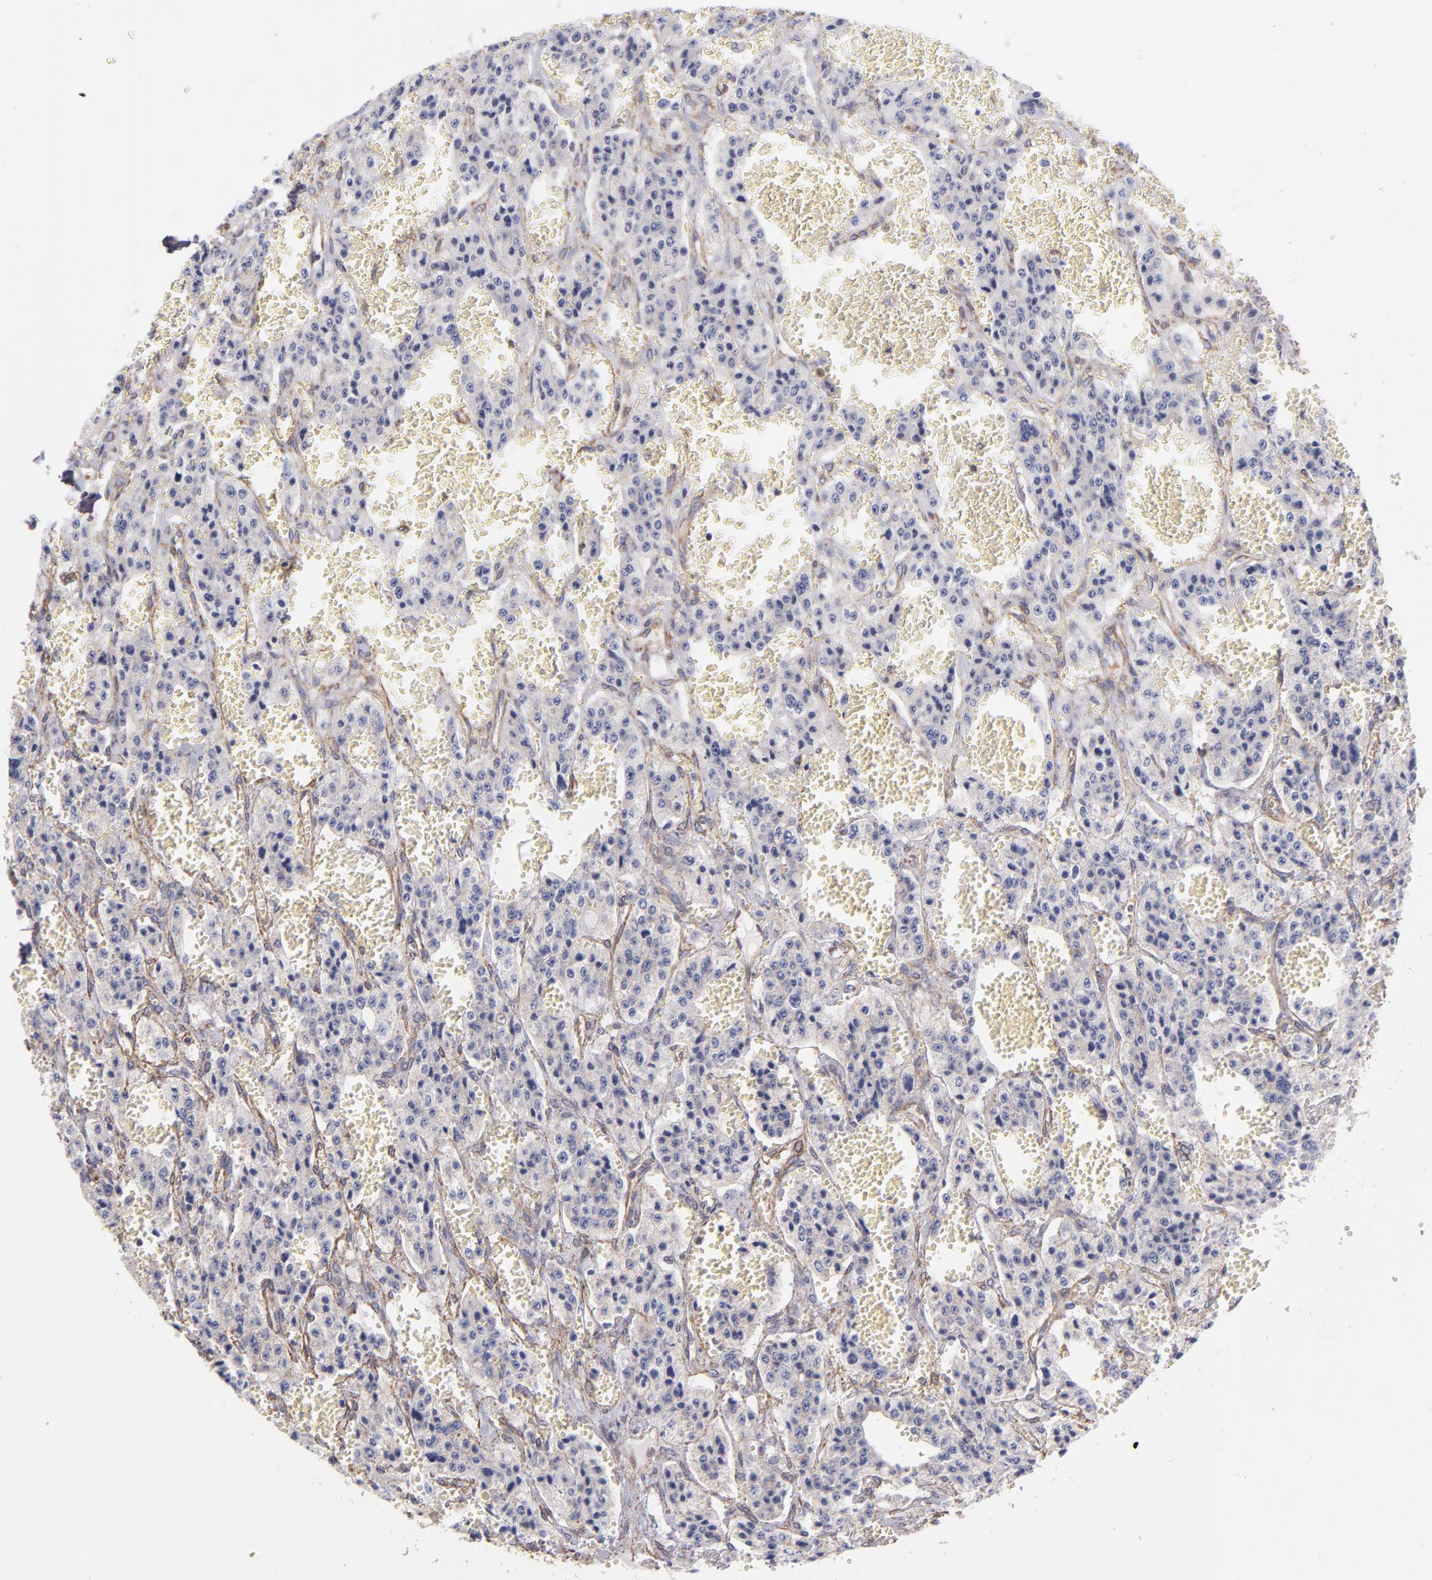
{"staining": {"intensity": "weak", "quantity": "25%-75%", "location": "cytoplasmic/membranous"}, "tissue": "carcinoid", "cell_type": "Tumor cells", "image_type": "cancer", "snomed": [{"axis": "morphology", "description": "Carcinoid, malignant, NOS"}, {"axis": "topography", "description": "Small intestine"}], "caption": "This is a photomicrograph of IHC staining of carcinoid, which shows weak expression in the cytoplasmic/membranous of tumor cells.", "gene": "PLEC", "patient": {"sex": "male", "age": 52}}